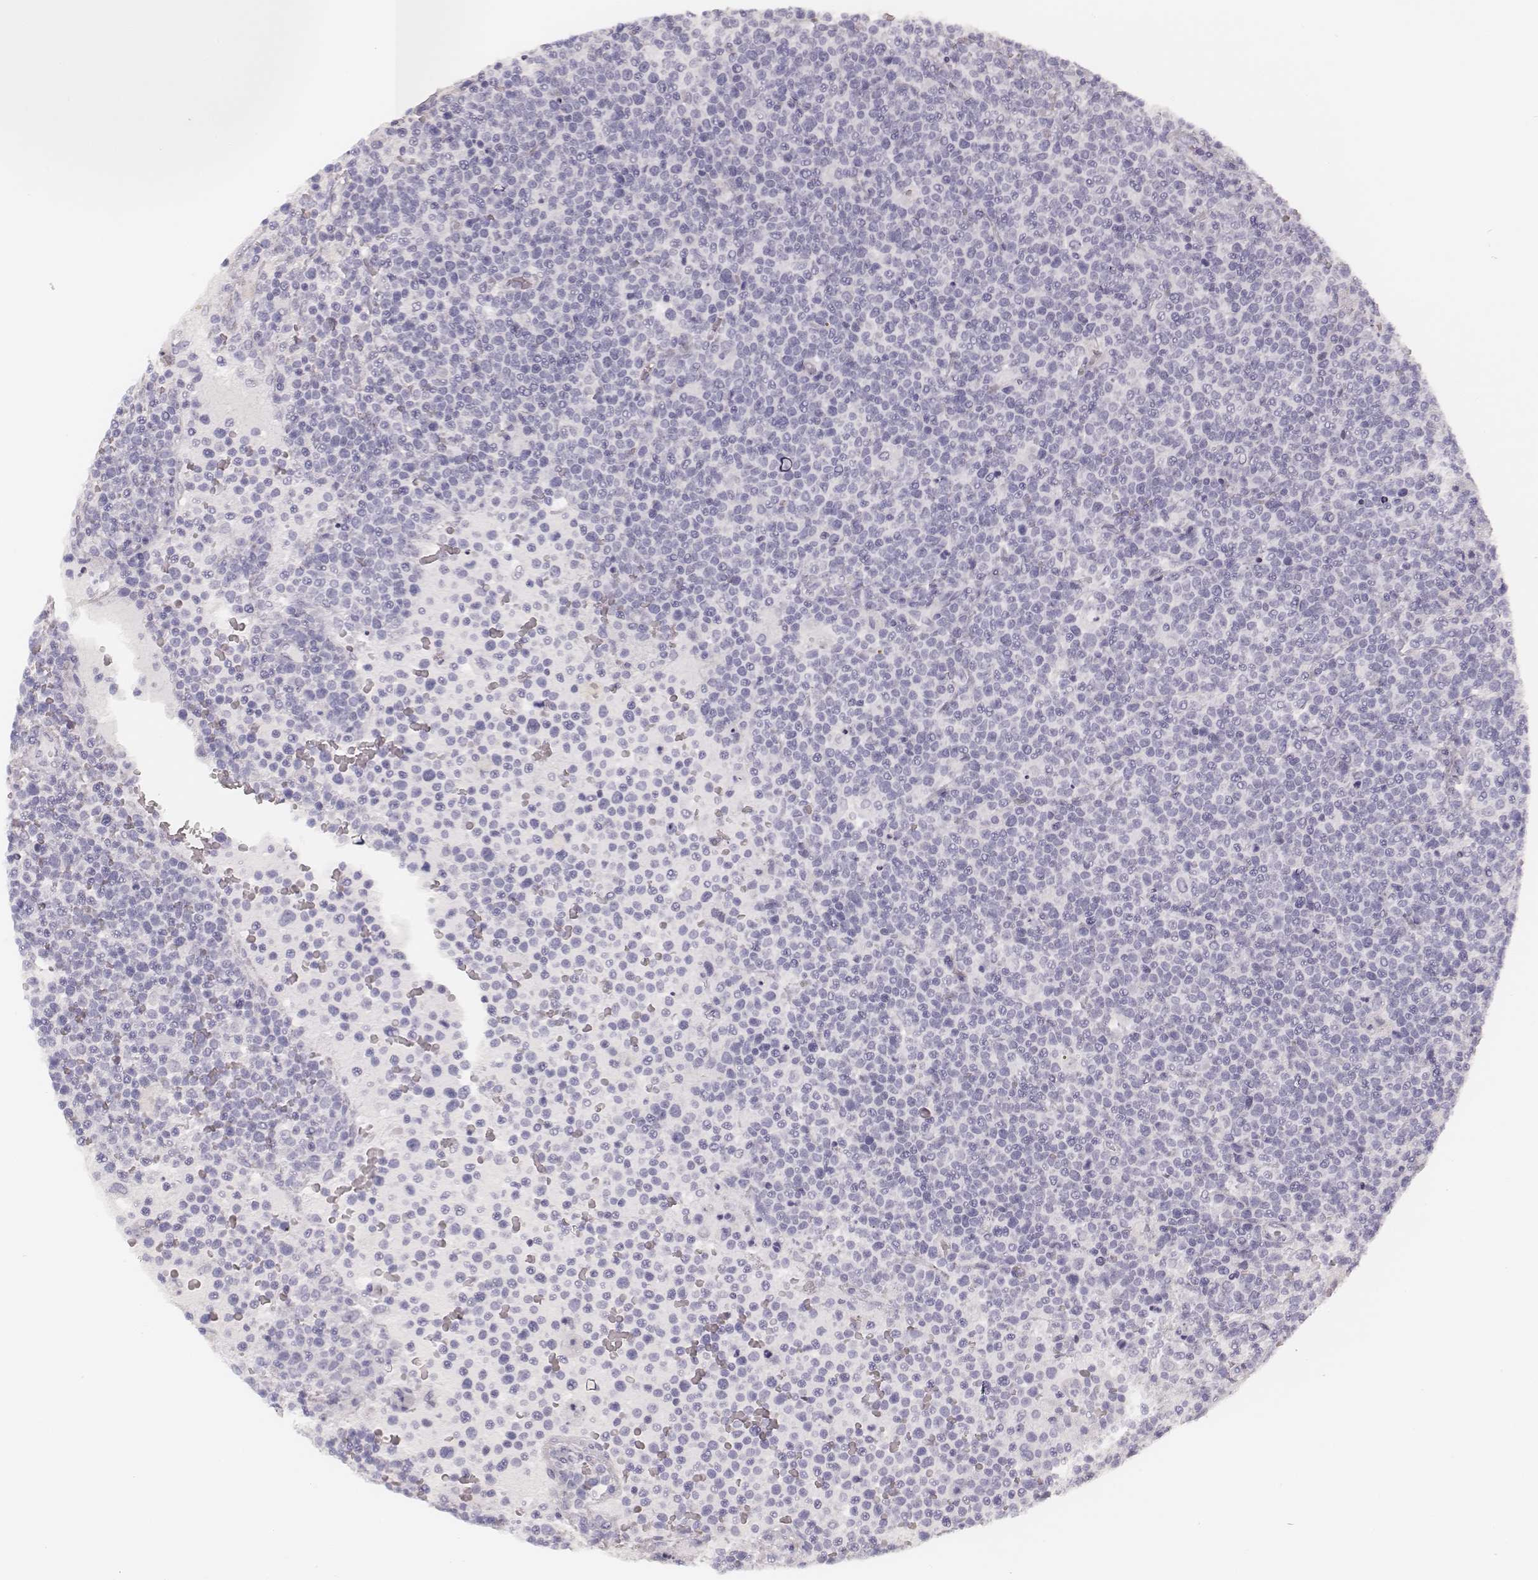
{"staining": {"intensity": "negative", "quantity": "none", "location": "none"}, "tissue": "lymphoma", "cell_type": "Tumor cells", "image_type": "cancer", "snomed": [{"axis": "morphology", "description": "Malignant lymphoma, non-Hodgkin's type, High grade"}, {"axis": "topography", "description": "Lymph node"}], "caption": "DAB immunohistochemical staining of malignant lymphoma, non-Hodgkin's type (high-grade) displays no significant staining in tumor cells.", "gene": "MSX1", "patient": {"sex": "male", "age": 61}}